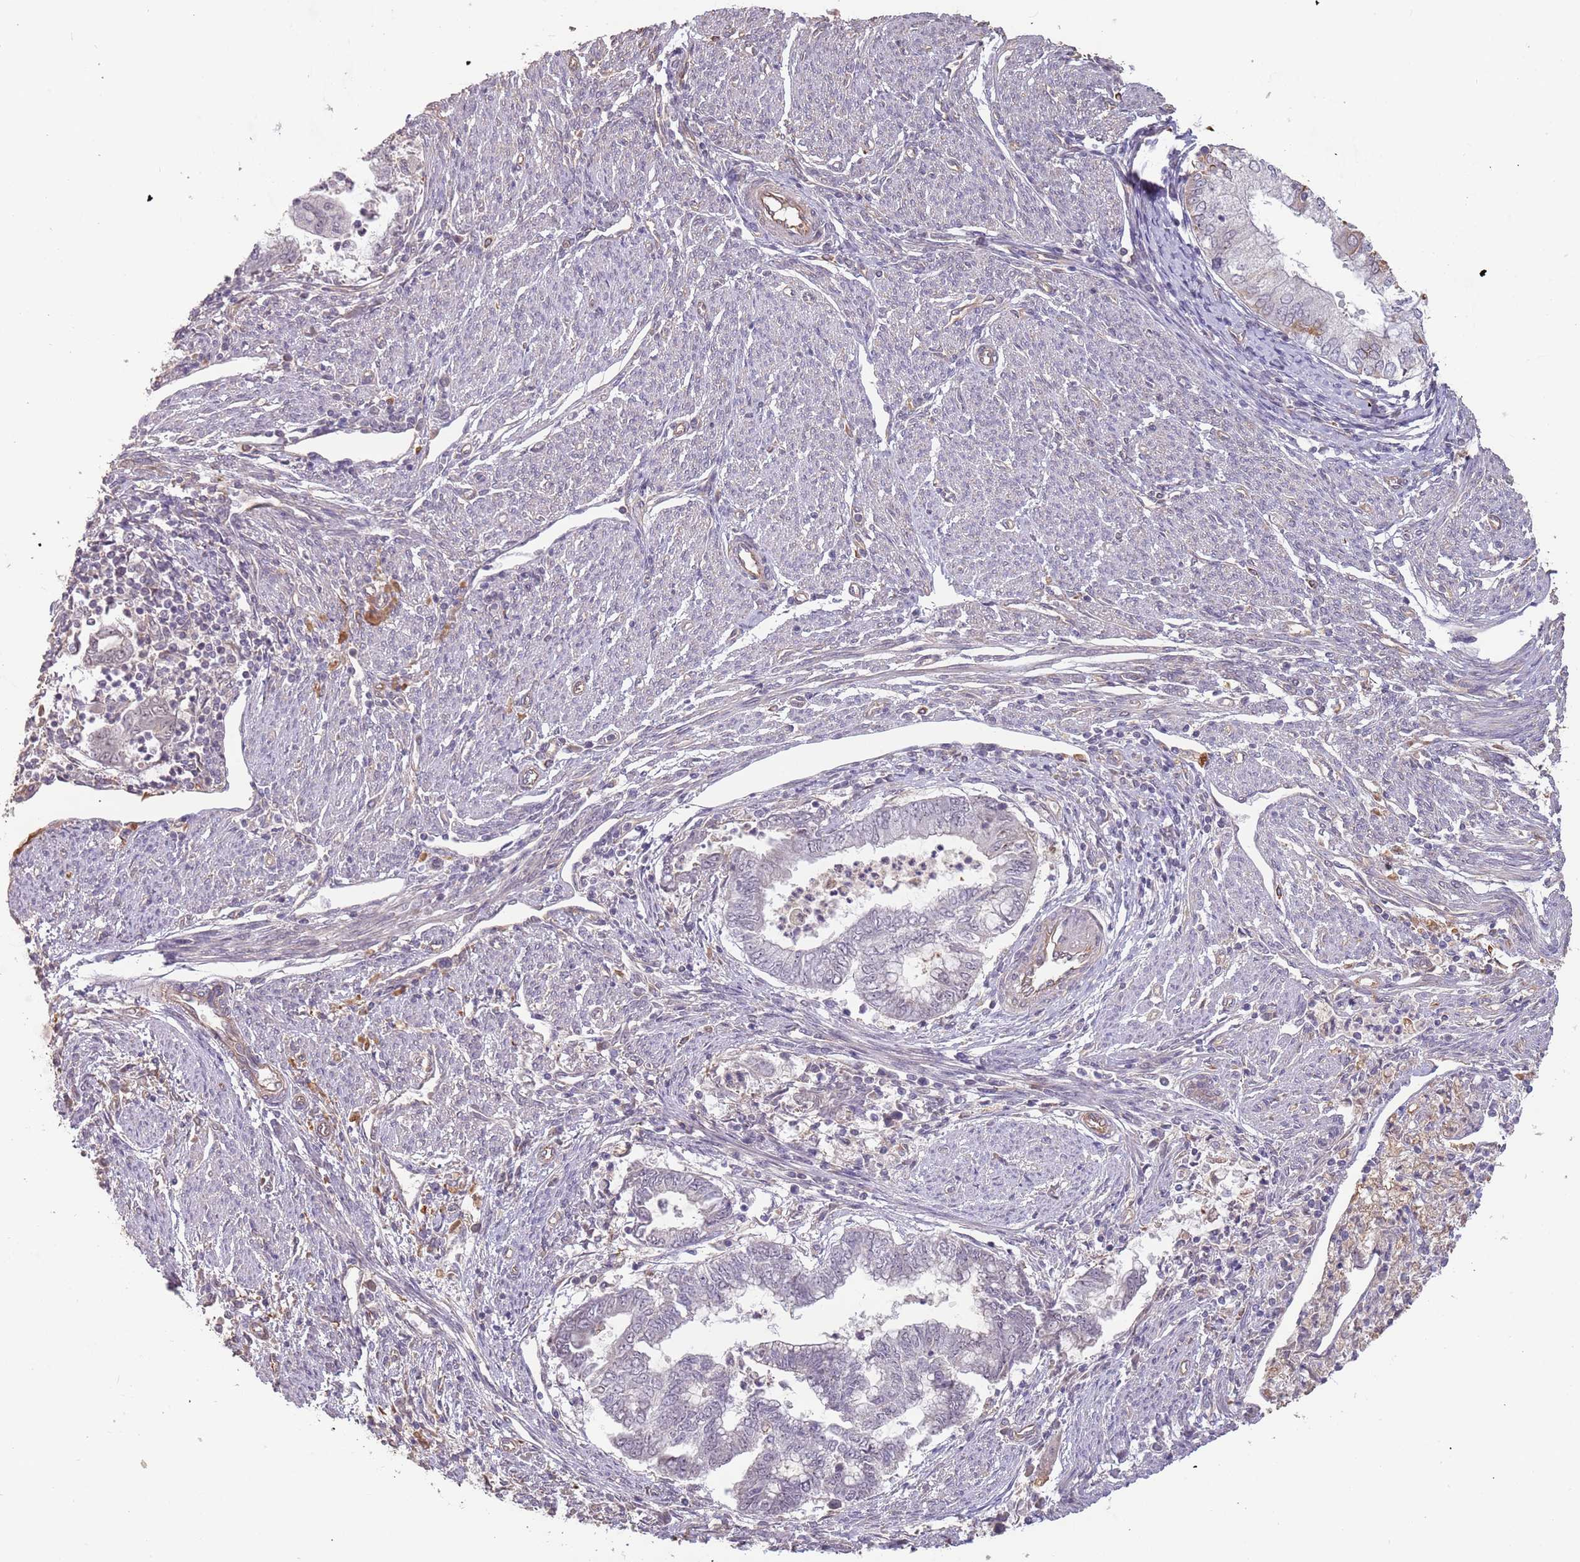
{"staining": {"intensity": "negative", "quantity": "none", "location": "none"}, "tissue": "endometrial cancer", "cell_type": "Tumor cells", "image_type": "cancer", "snomed": [{"axis": "morphology", "description": "Adenocarcinoma, NOS"}, {"axis": "topography", "description": "Endometrium"}], "caption": "This is a histopathology image of immunohistochemistry staining of adenocarcinoma (endometrial), which shows no staining in tumor cells. Brightfield microscopy of immunohistochemistry (IHC) stained with DAB (3,3'-diaminobenzidine) (brown) and hematoxylin (blue), captured at high magnification.", "gene": "SURF2", "patient": {"sex": "female", "age": 79}}